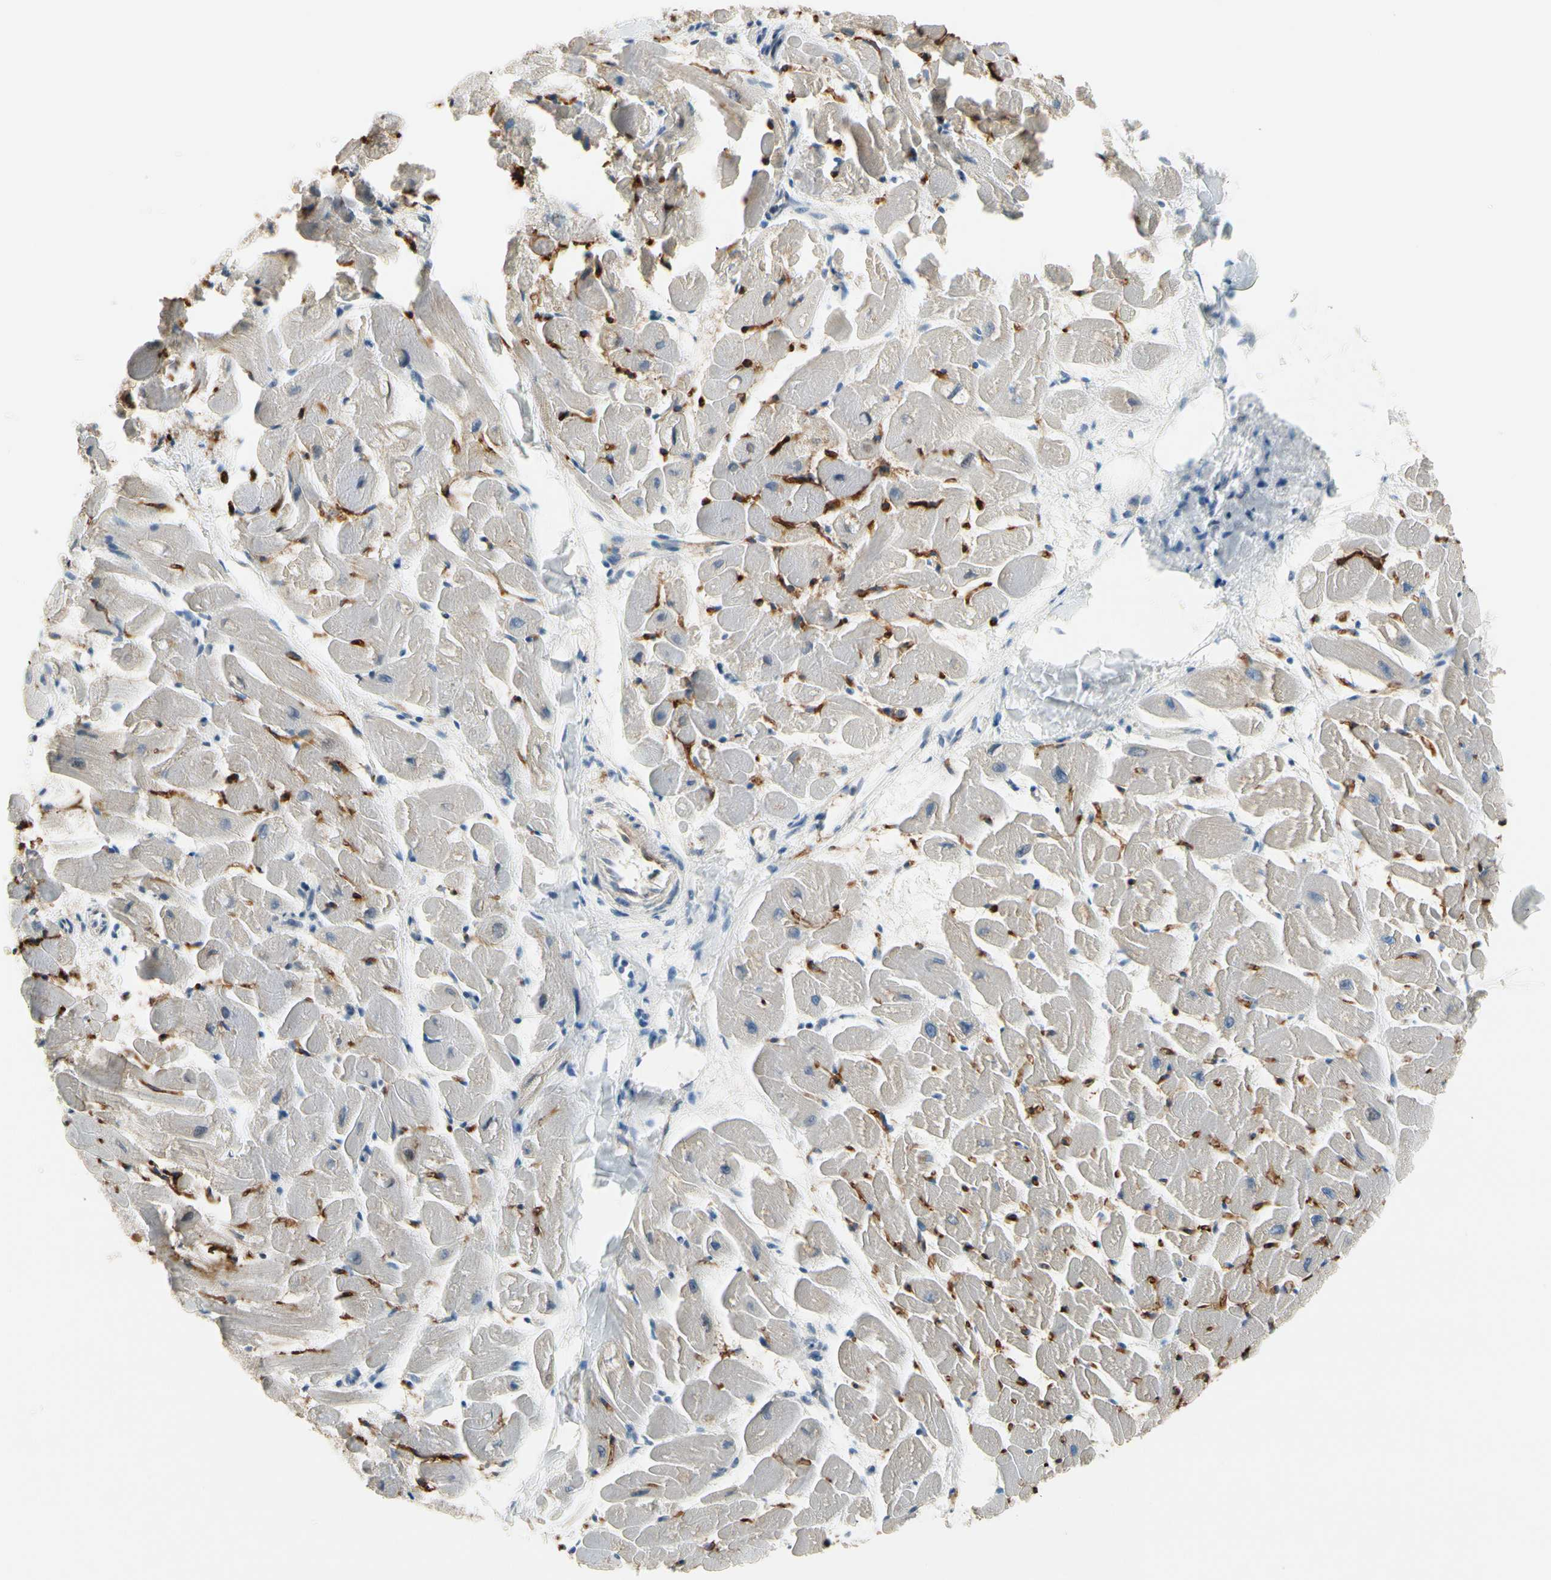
{"staining": {"intensity": "negative", "quantity": "none", "location": "none"}, "tissue": "heart muscle", "cell_type": "Cardiomyocytes", "image_type": "normal", "snomed": [{"axis": "morphology", "description": "Normal tissue, NOS"}, {"axis": "topography", "description": "Heart"}], "caption": "Cardiomyocytes show no significant expression in normal heart muscle.", "gene": "CFAP36", "patient": {"sex": "female", "age": 19}}